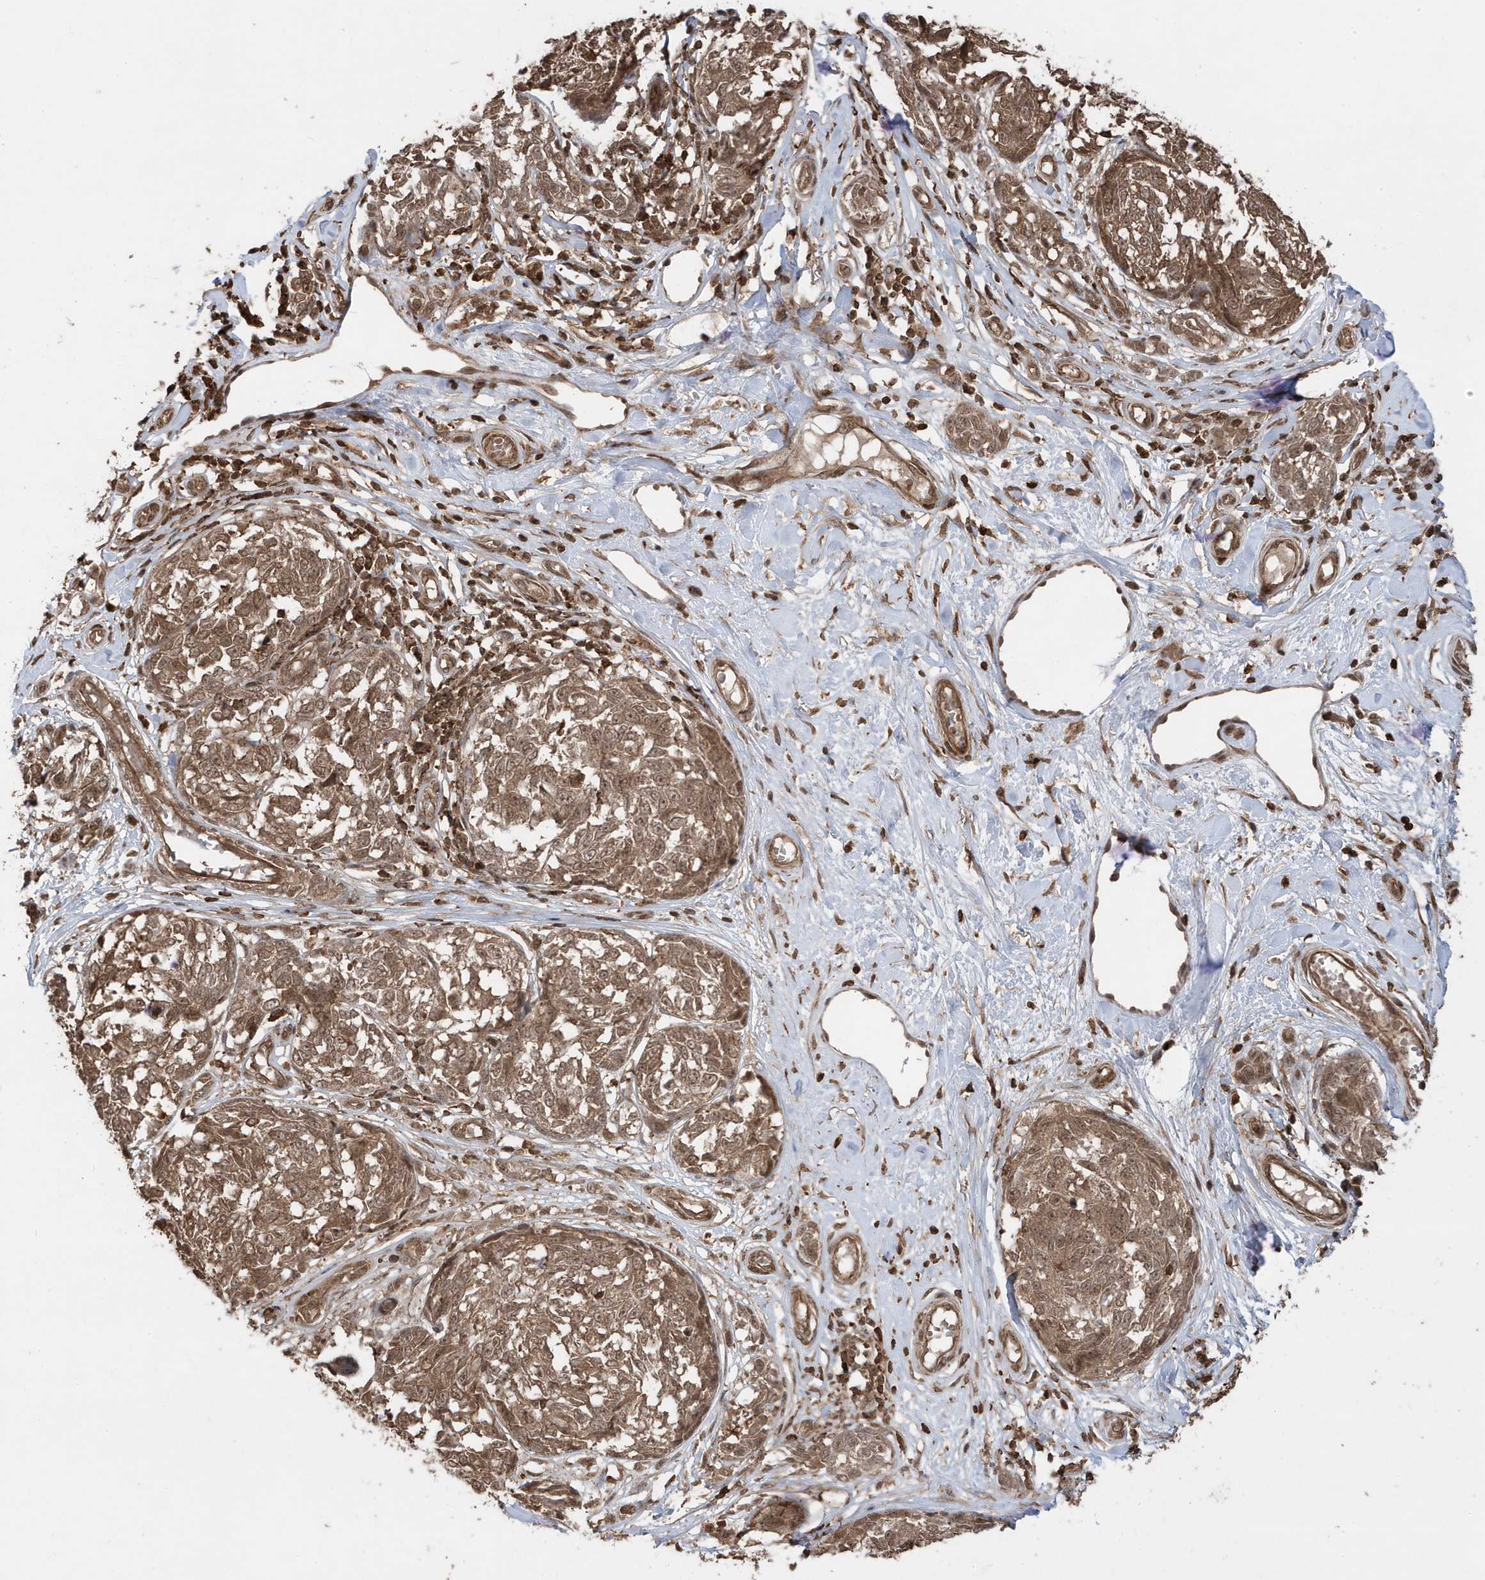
{"staining": {"intensity": "moderate", "quantity": ">75%", "location": "cytoplasmic/membranous,nuclear"}, "tissue": "melanoma", "cell_type": "Tumor cells", "image_type": "cancer", "snomed": [{"axis": "morphology", "description": "Malignant melanoma, NOS"}, {"axis": "topography", "description": "Skin"}], "caption": "IHC staining of malignant melanoma, which exhibits medium levels of moderate cytoplasmic/membranous and nuclear positivity in about >75% of tumor cells indicating moderate cytoplasmic/membranous and nuclear protein positivity. The staining was performed using DAB (3,3'-diaminobenzidine) (brown) for protein detection and nuclei were counterstained in hematoxylin (blue).", "gene": "ASAP1", "patient": {"sex": "female", "age": 64}}